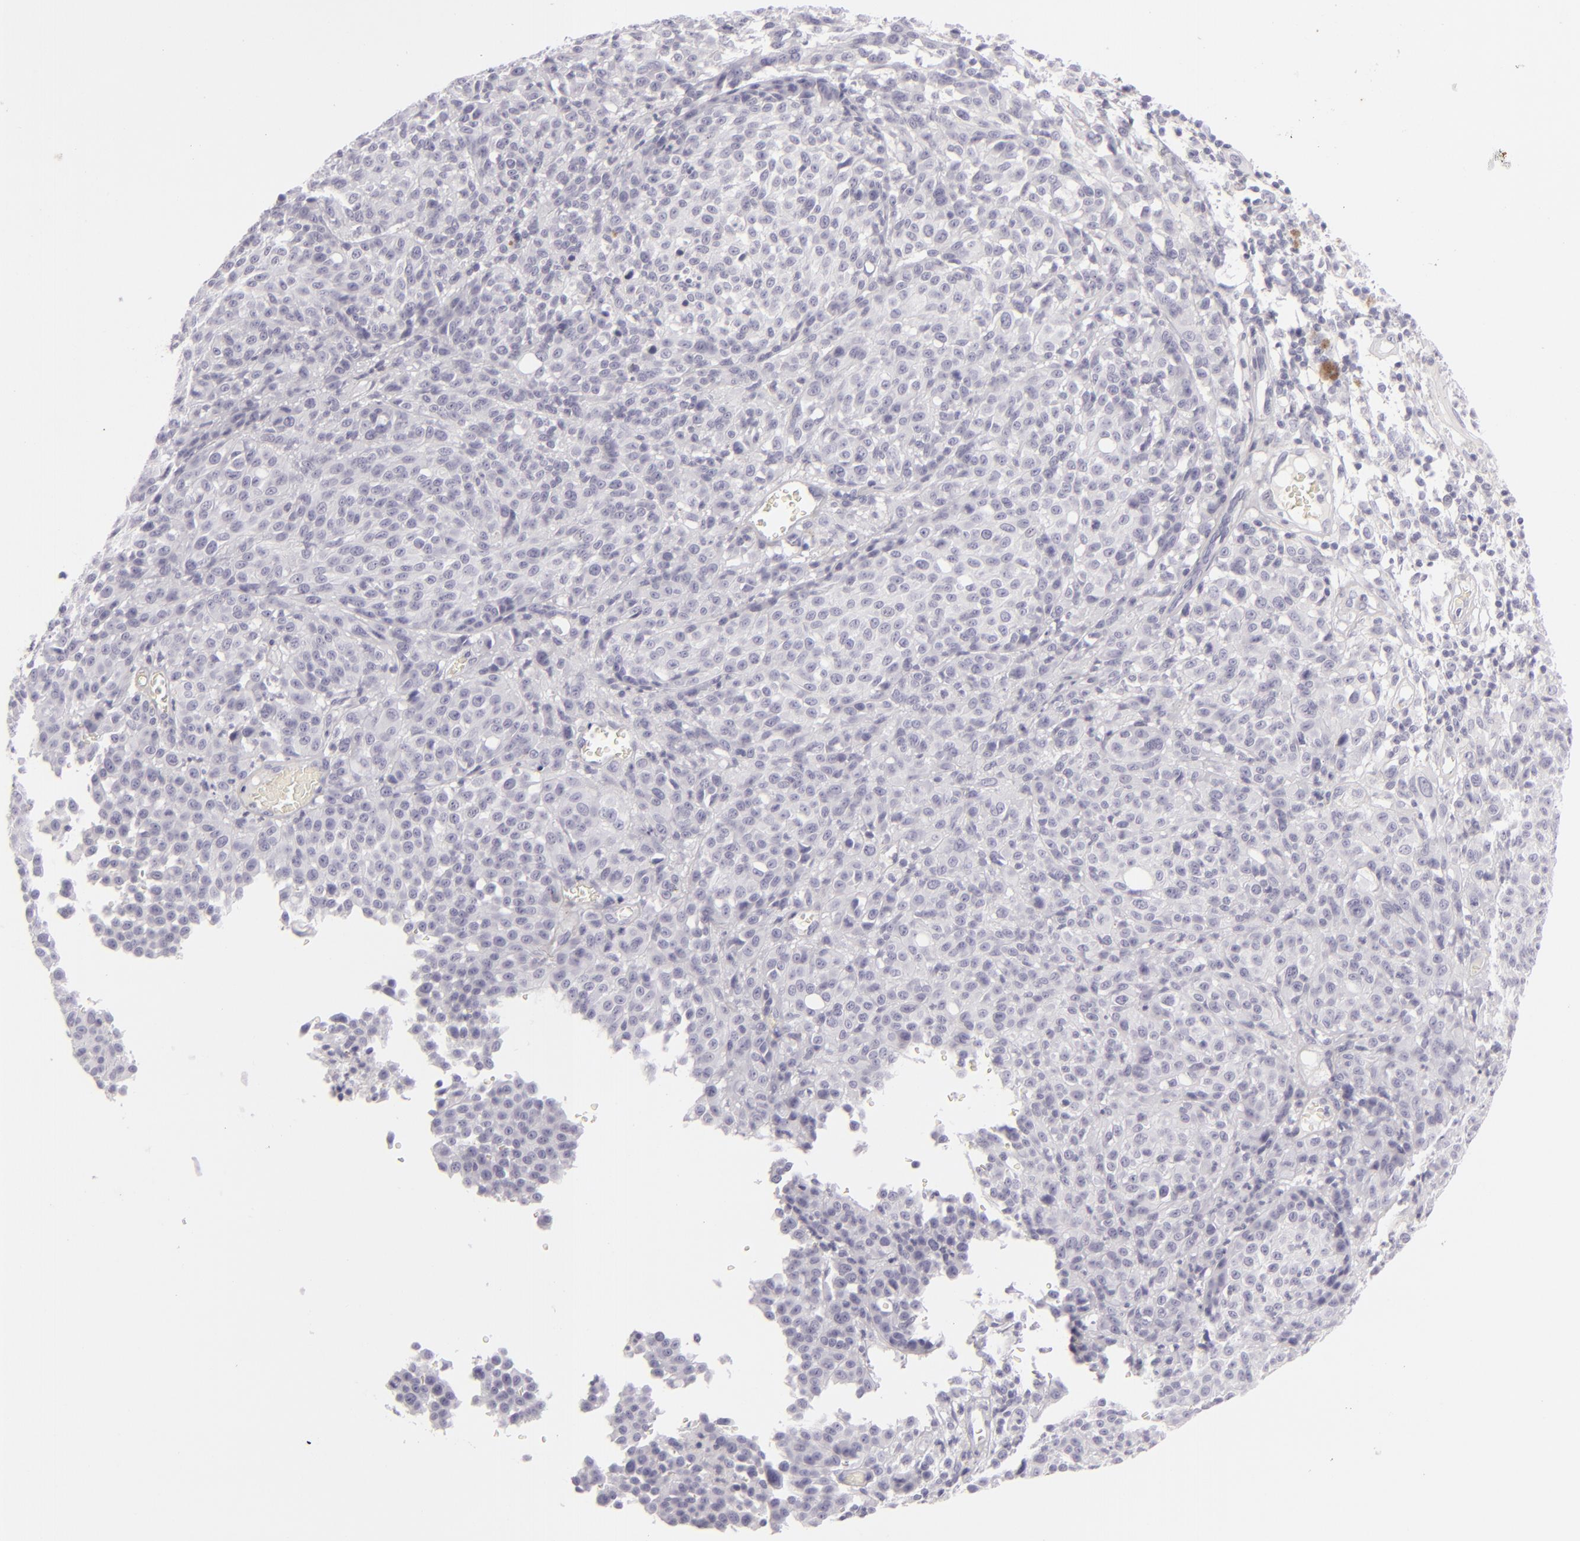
{"staining": {"intensity": "negative", "quantity": "none", "location": "none"}, "tissue": "melanoma", "cell_type": "Tumor cells", "image_type": "cancer", "snomed": [{"axis": "morphology", "description": "Malignant melanoma, NOS"}, {"axis": "topography", "description": "Skin"}], "caption": "Immunohistochemical staining of malignant melanoma displays no significant staining in tumor cells.", "gene": "CDX2", "patient": {"sex": "female", "age": 49}}